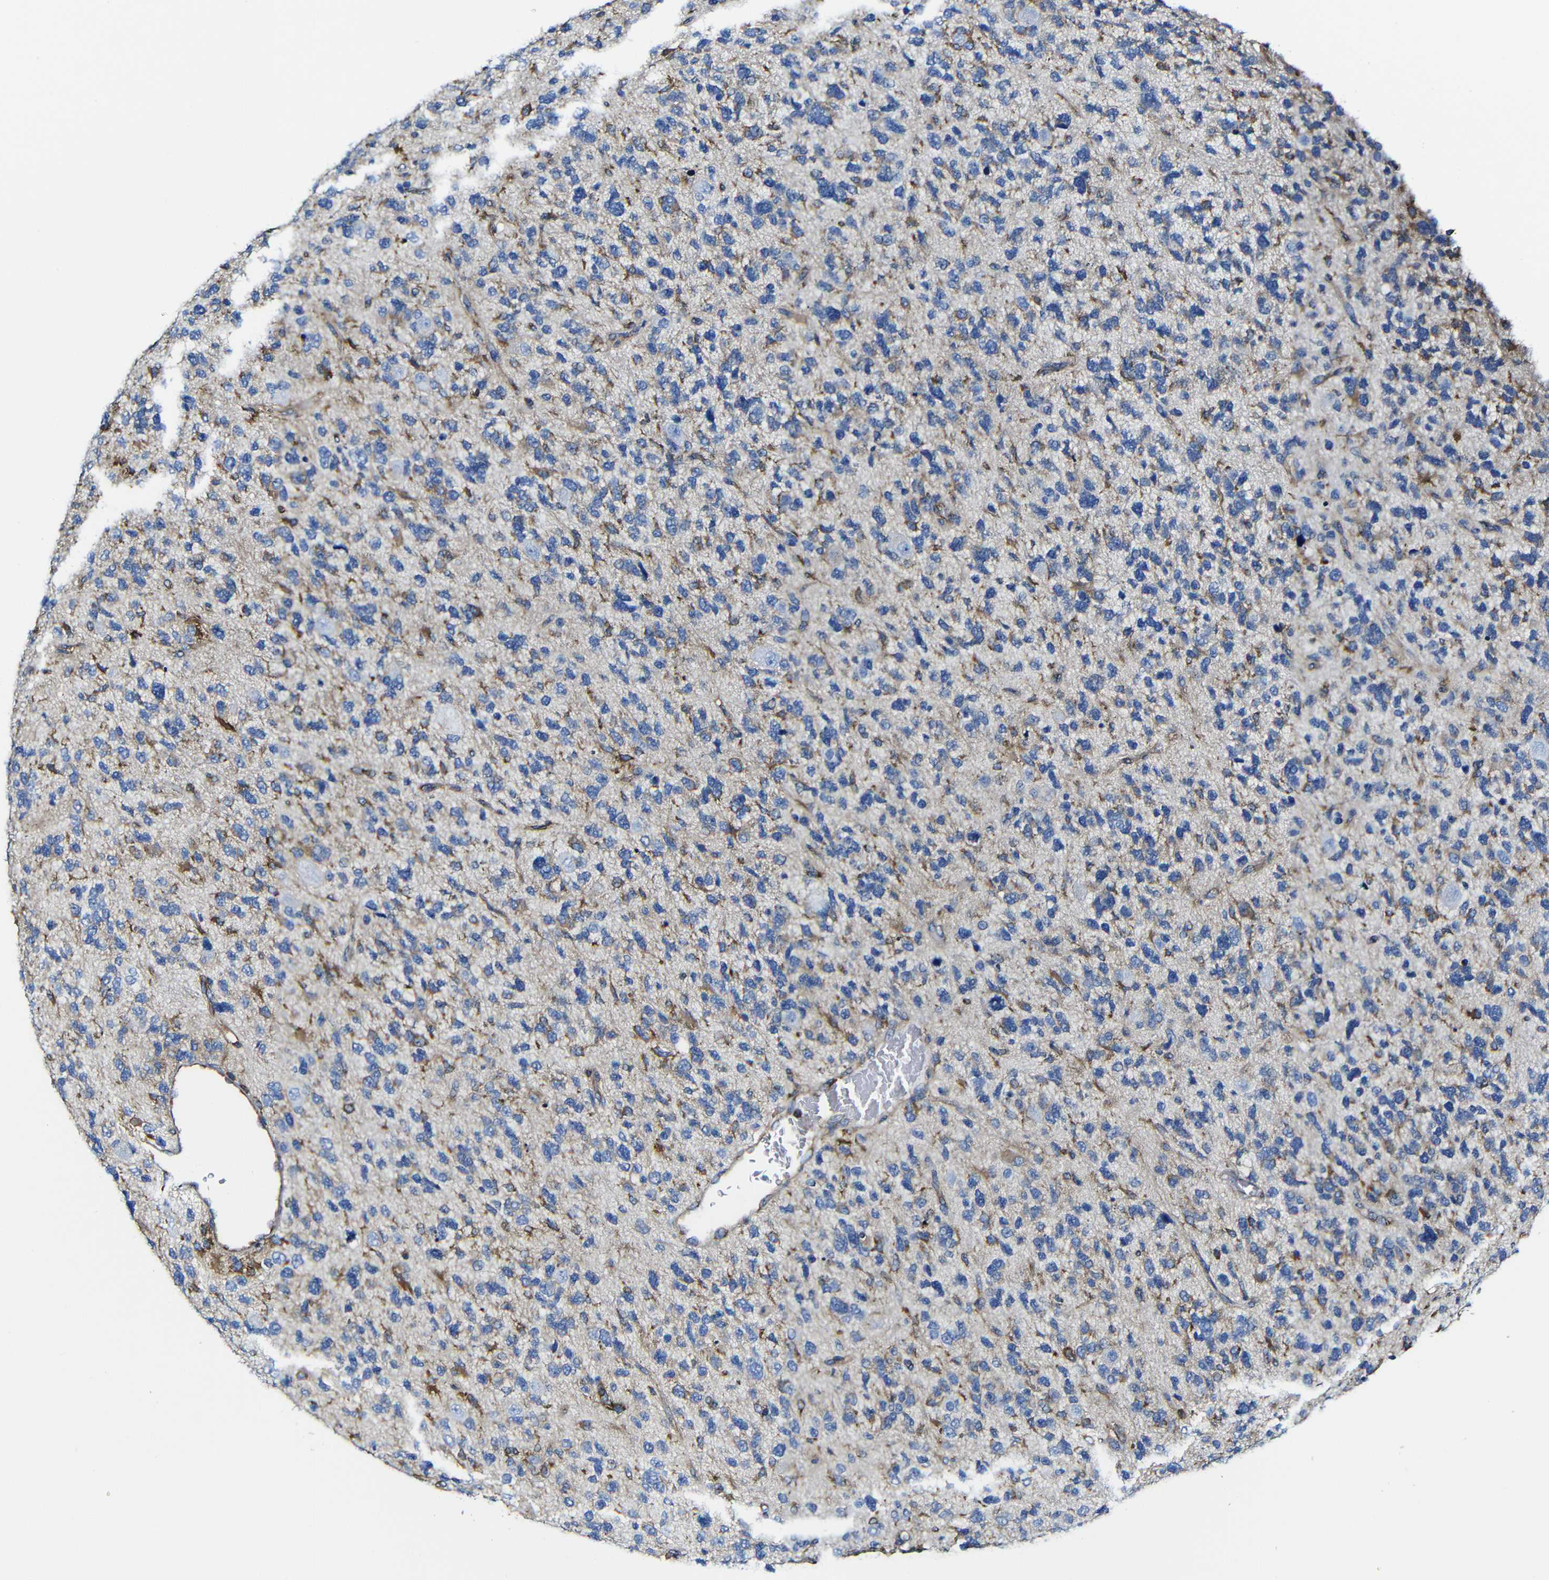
{"staining": {"intensity": "moderate", "quantity": "<25%", "location": "cytoplasmic/membranous"}, "tissue": "glioma", "cell_type": "Tumor cells", "image_type": "cancer", "snomed": [{"axis": "morphology", "description": "Glioma, malignant, High grade"}, {"axis": "topography", "description": "Brain"}], "caption": "Protein expression by immunohistochemistry reveals moderate cytoplasmic/membranous positivity in approximately <25% of tumor cells in glioma.", "gene": "MSN", "patient": {"sex": "female", "age": 58}}